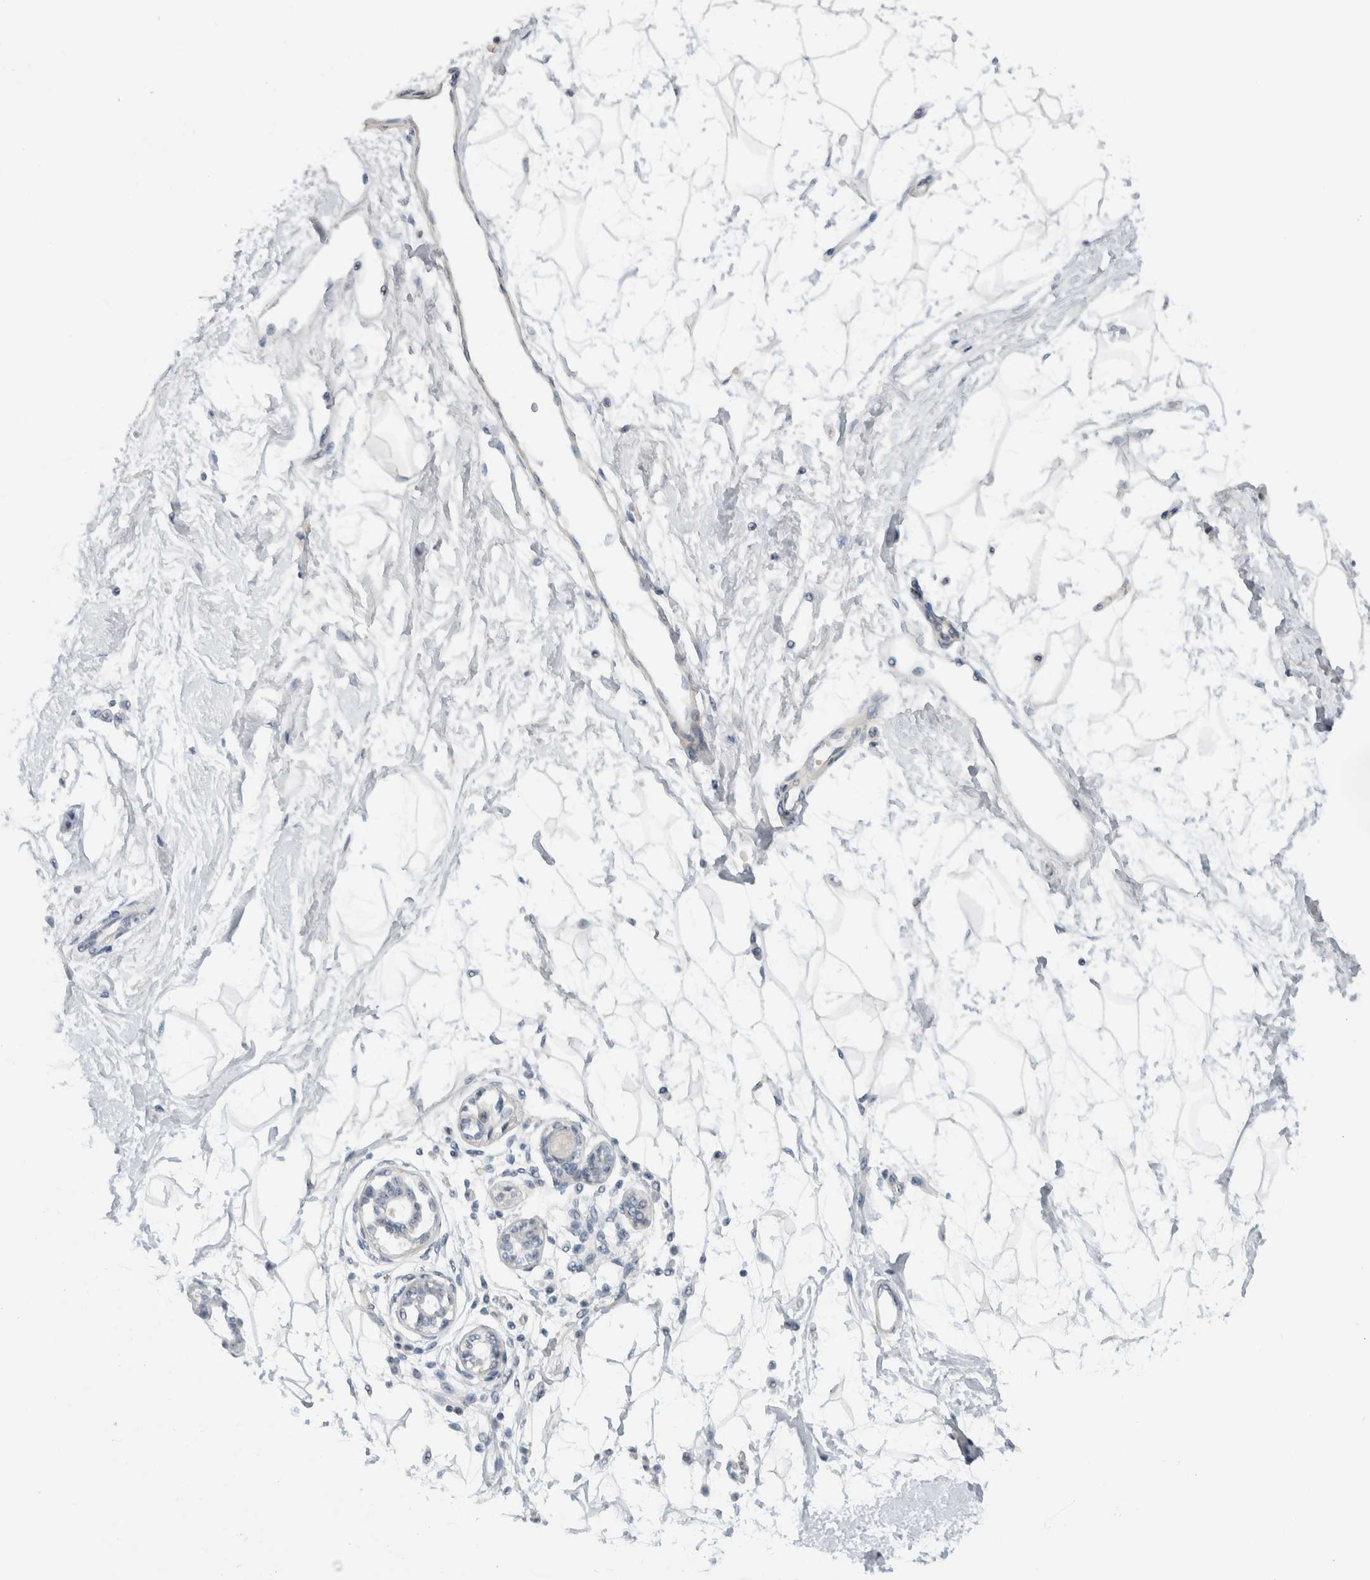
{"staining": {"intensity": "negative", "quantity": "none", "location": "none"}, "tissue": "breast", "cell_type": "Adipocytes", "image_type": "normal", "snomed": [{"axis": "morphology", "description": "Normal tissue, NOS"}, {"axis": "topography", "description": "Breast"}], "caption": "Immunohistochemistry photomicrograph of unremarkable breast stained for a protein (brown), which shows no positivity in adipocytes. The staining is performed using DAB (3,3'-diaminobenzidine) brown chromogen with nuclei counter-stained in using hematoxylin.", "gene": "FMR1NB", "patient": {"sex": "female", "age": 45}}